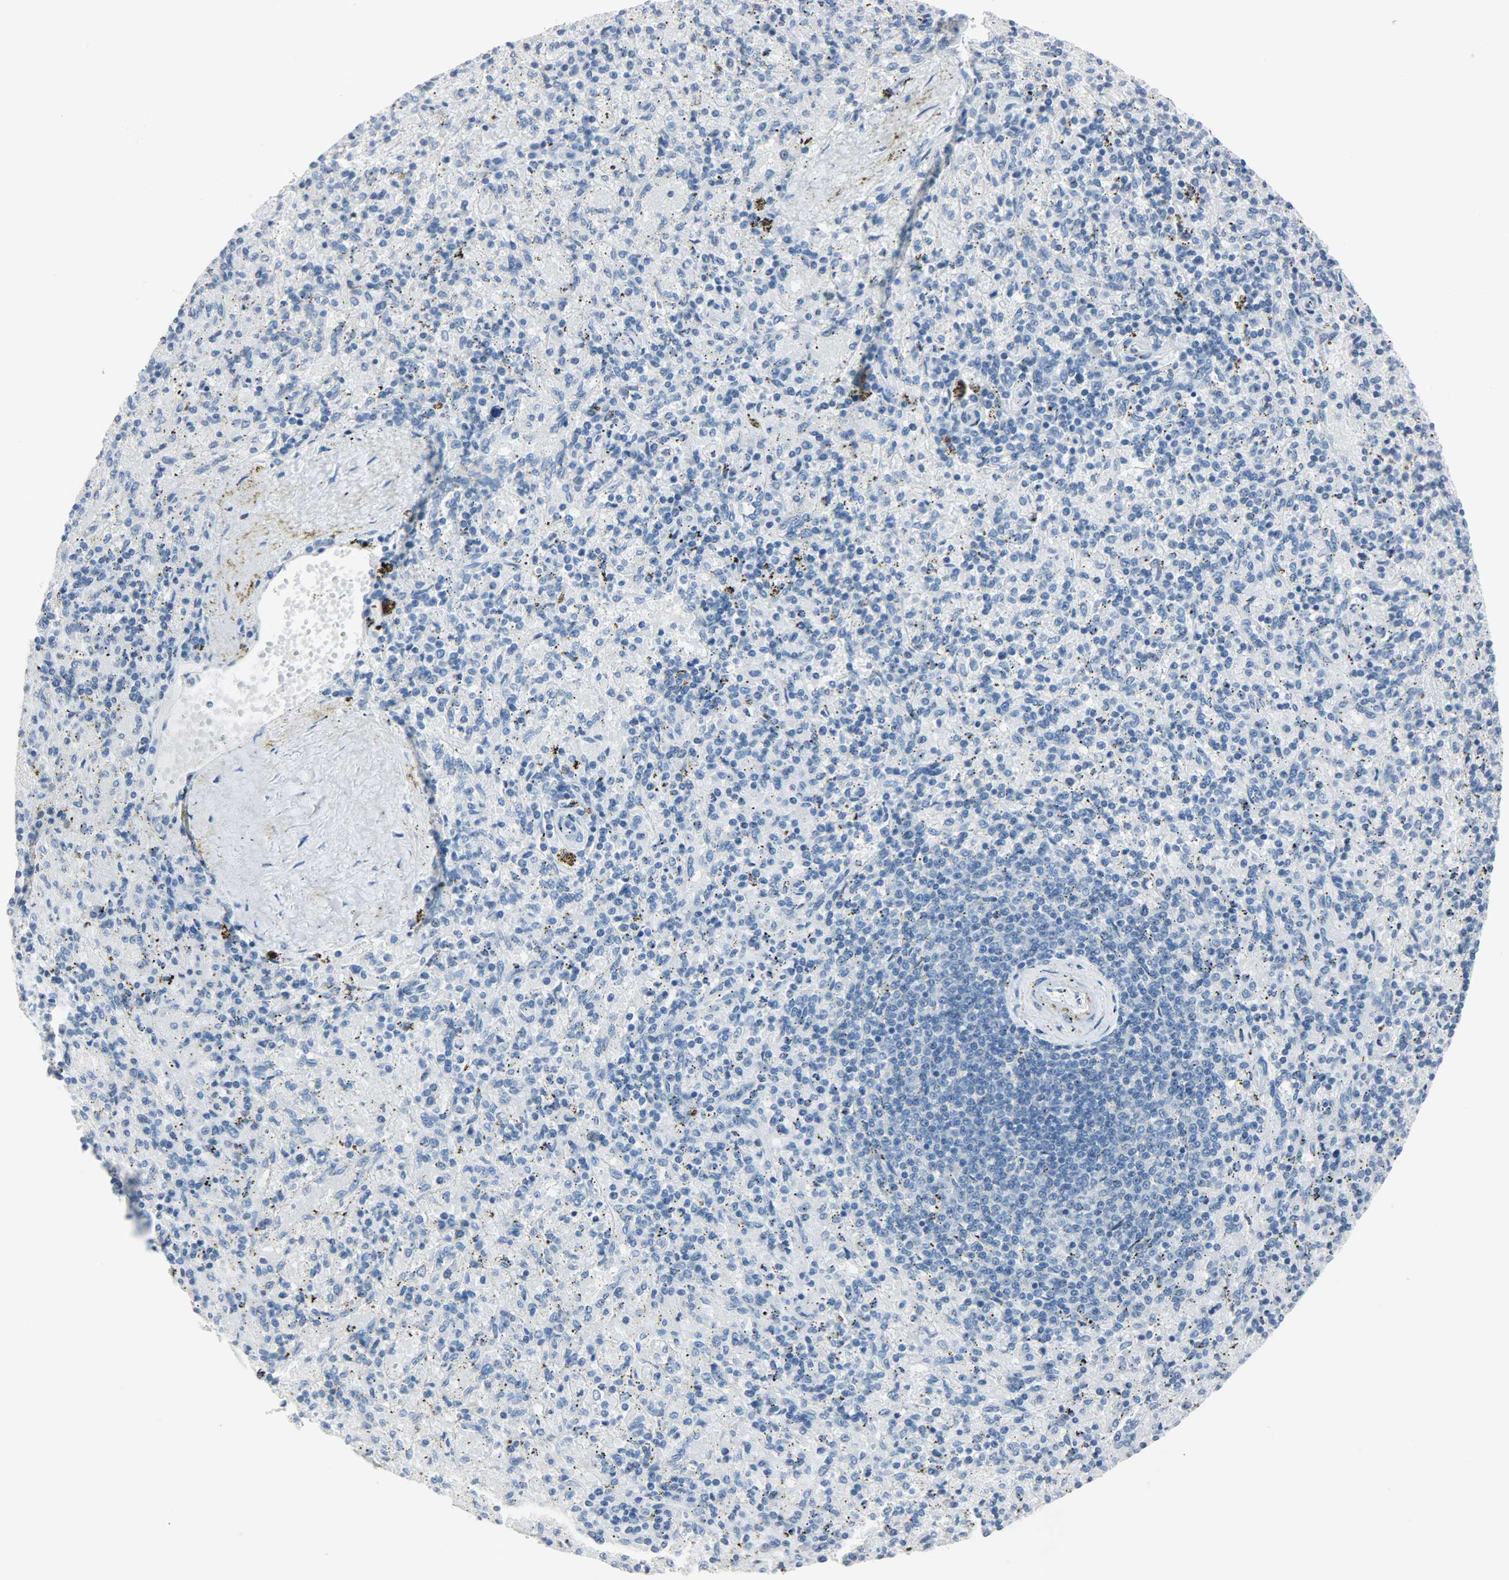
{"staining": {"intensity": "strong", "quantity": "<25%", "location": "cytoplasmic/membranous"}, "tissue": "spleen", "cell_type": "Cells in red pulp", "image_type": "normal", "snomed": [{"axis": "morphology", "description": "Normal tissue, NOS"}, {"axis": "topography", "description": "Spleen"}], "caption": "Protein staining demonstrates strong cytoplasmic/membranous expression in about <25% of cells in red pulp in unremarkable spleen. Ihc stains the protein in brown and the nuclei are stained blue.", "gene": "HELLS", "patient": {"sex": "female", "age": 43}}